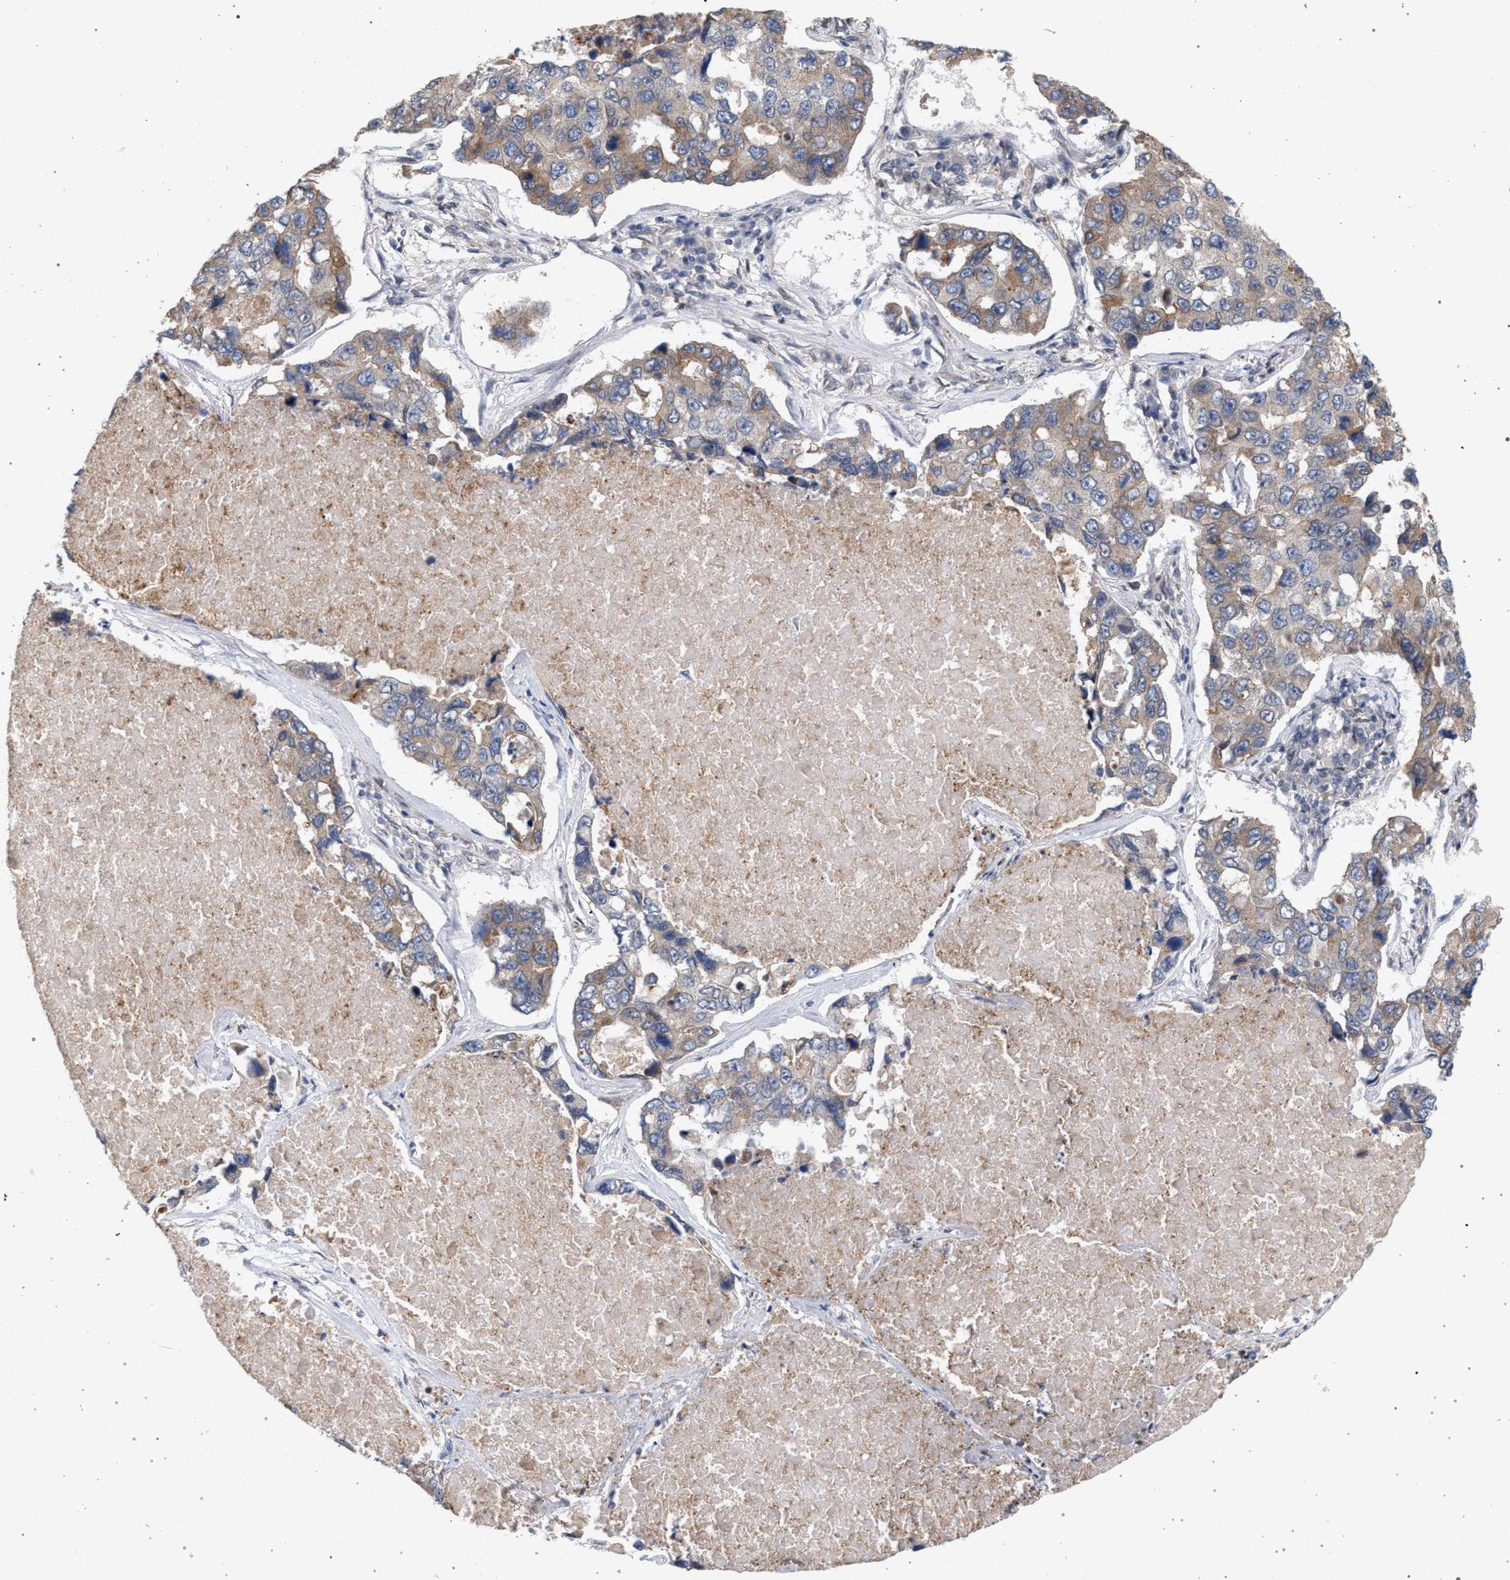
{"staining": {"intensity": "weak", "quantity": "25%-75%", "location": "cytoplasmic/membranous"}, "tissue": "lung cancer", "cell_type": "Tumor cells", "image_type": "cancer", "snomed": [{"axis": "morphology", "description": "Adenocarcinoma, NOS"}, {"axis": "topography", "description": "Lung"}], "caption": "This is an image of IHC staining of lung cancer, which shows weak staining in the cytoplasmic/membranous of tumor cells.", "gene": "ARPC5L", "patient": {"sex": "male", "age": 64}}